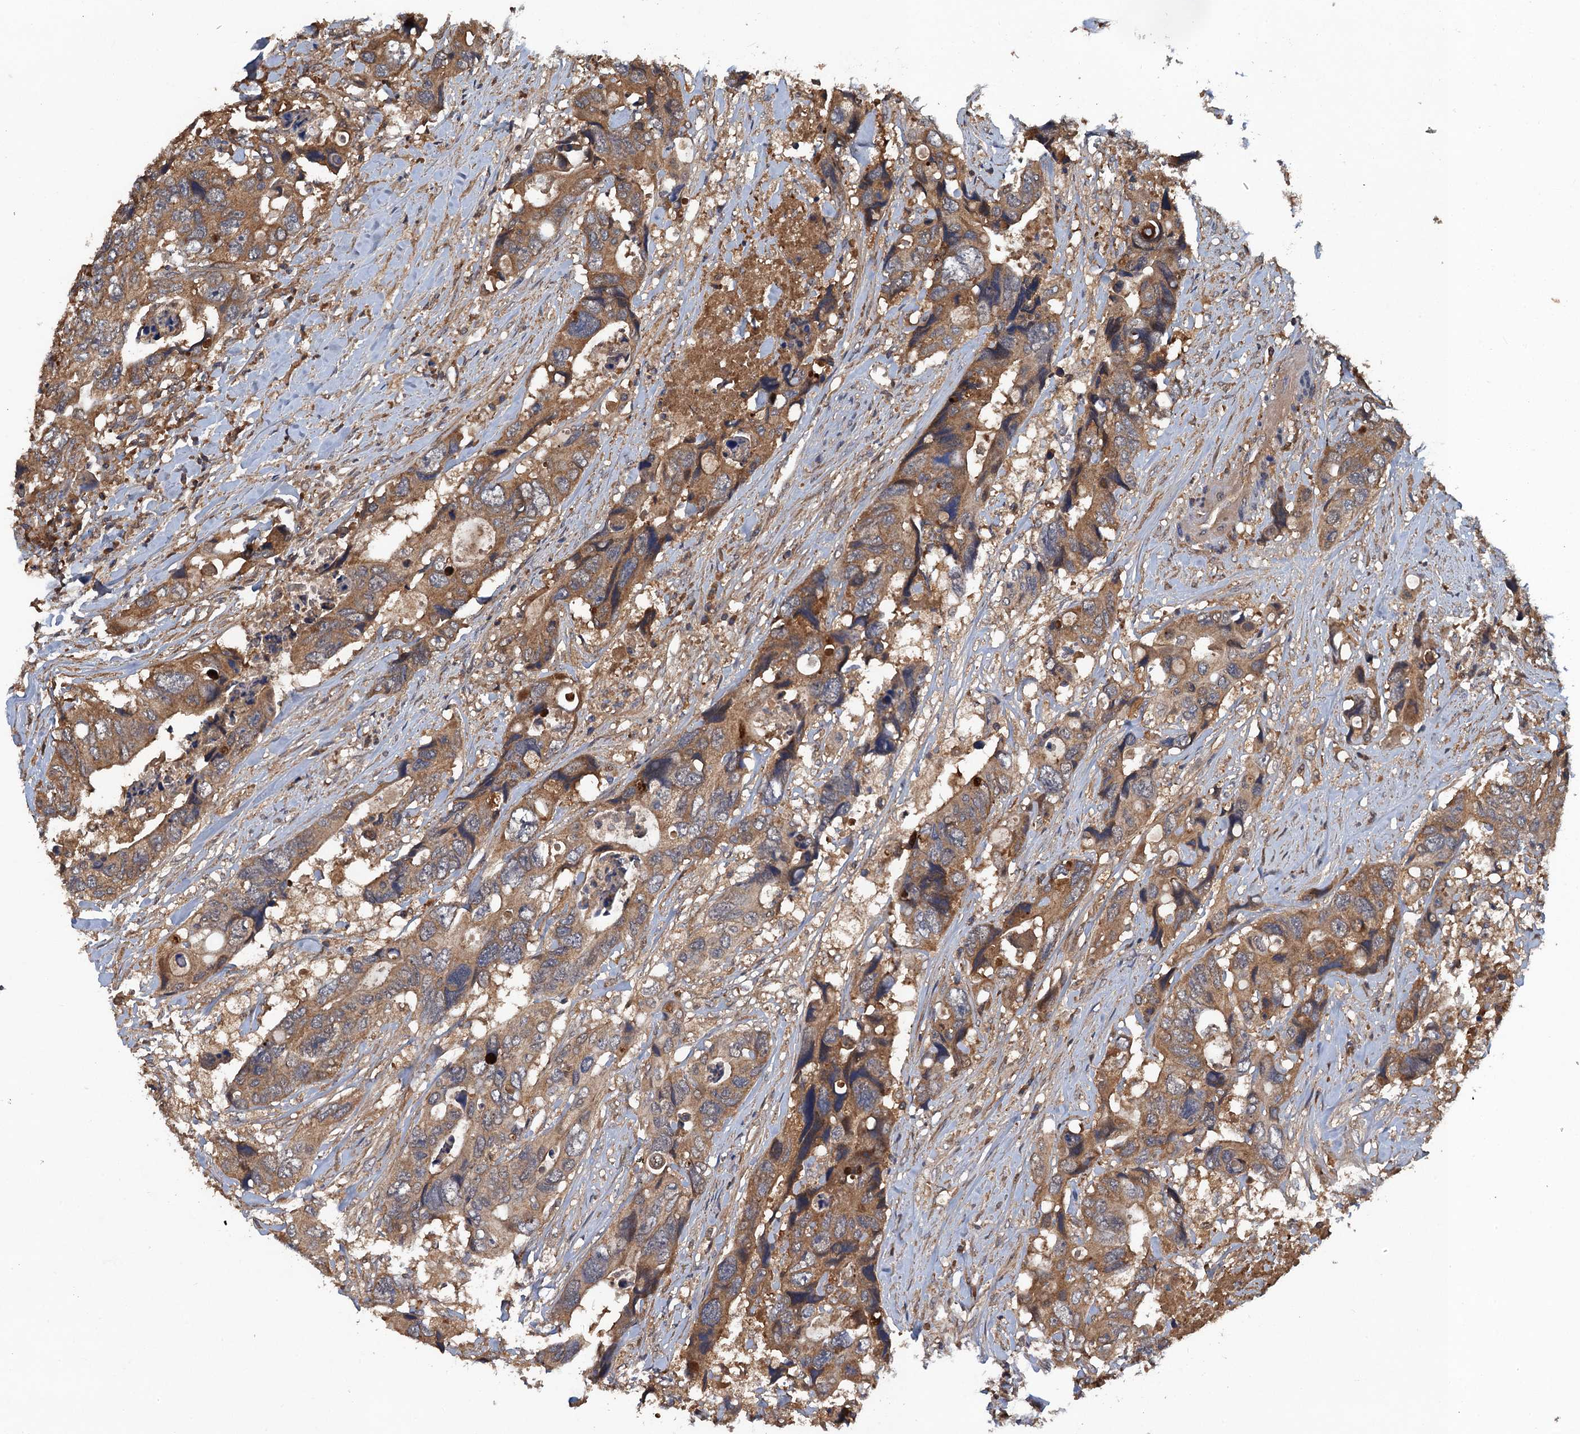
{"staining": {"intensity": "moderate", "quantity": ">75%", "location": "cytoplasmic/membranous"}, "tissue": "colorectal cancer", "cell_type": "Tumor cells", "image_type": "cancer", "snomed": [{"axis": "morphology", "description": "Adenocarcinoma, NOS"}, {"axis": "topography", "description": "Rectum"}], "caption": "The image exhibits a brown stain indicating the presence of a protein in the cytoplasmic/membranous of tumor cells in adenocarcinoma (colorectal). (DAB (3,3'-diaminobenzidine) IHC, brown staining for protein, blue staining for nuclei).", "gene": "HAPLN3", "patient": {"sex": "male", "age": 57}}